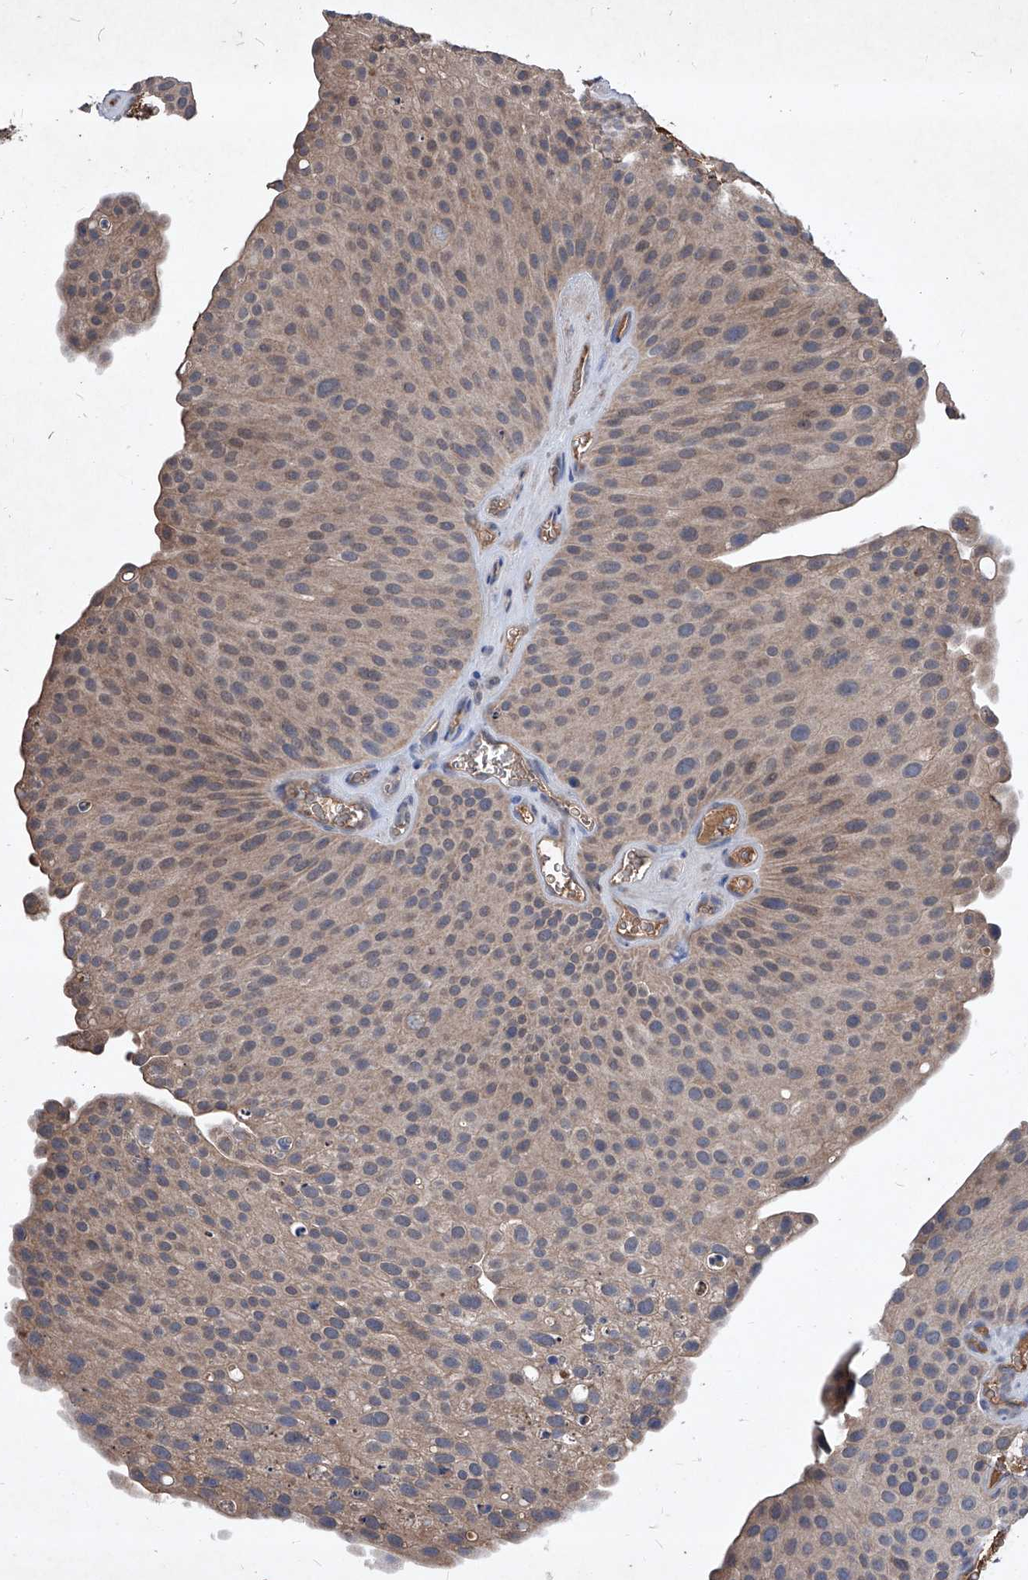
{"staining": {"intensity": "weak", "quantity": ">75%", "location": "cytoplasmic/membranous"}, "tissue": "urothelial cancer", "cell_type": "Tumor cells", "image_type": "cancer", "snomed": [{"axis": "morphology", "description": "Urothelial carcinoma, Low grade"}, {"axis": "topography", "description": "Smooth muscle"}, {"axis": "topography", "description": "Urinary bladder"}], "caption": "IHC of human low-grade urothelial carcinoma exhibits low levels of weak cytoplasmic/membranous positivity in approximately >75% of tumor cells.", "gene": "SYNGR1", "patient": {"sex": "male", "age": 60}}